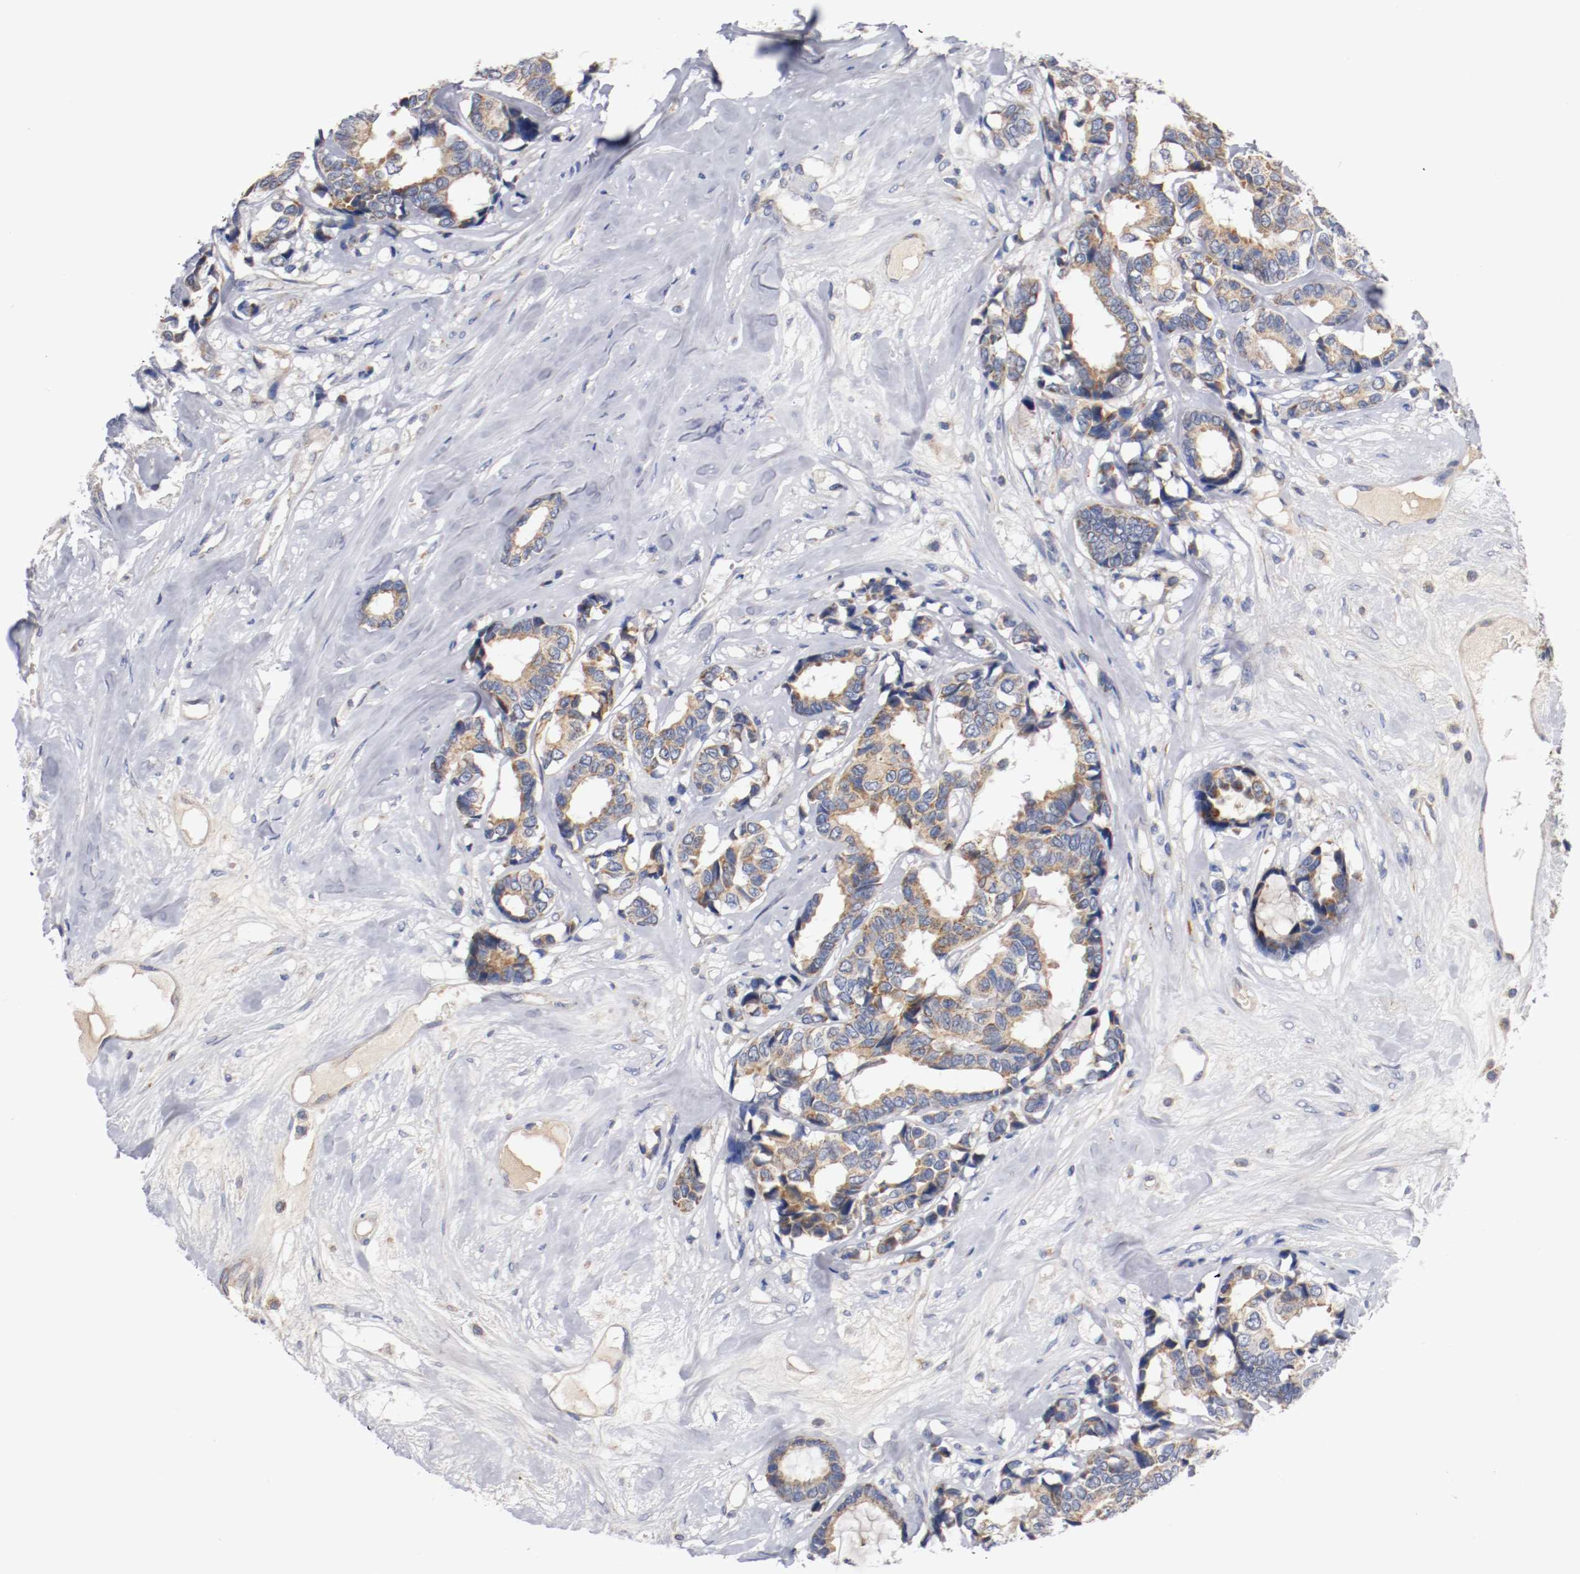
{"staining": {"intensity": "weak", "quantity": "25%-75%", "location": "cytoplasmic/membranous"}, "tissue": "breast cancer", "cell_type": "Tumor cells", "image_type": "cancer", "snomed": [{"axis": "morphology", "description": "Duct carcinoma"}, {"axis": "topography", "description": "Breast"}], "caption": "Invasive ductal carcinoma (breast) stained with immunohistochemistry demonstrates weak cytoplasmic/membranous expression in about 25%-75% of tumor cells.", "gene": "PCSK6", "patient": {"sex": "female", "age": 87}}